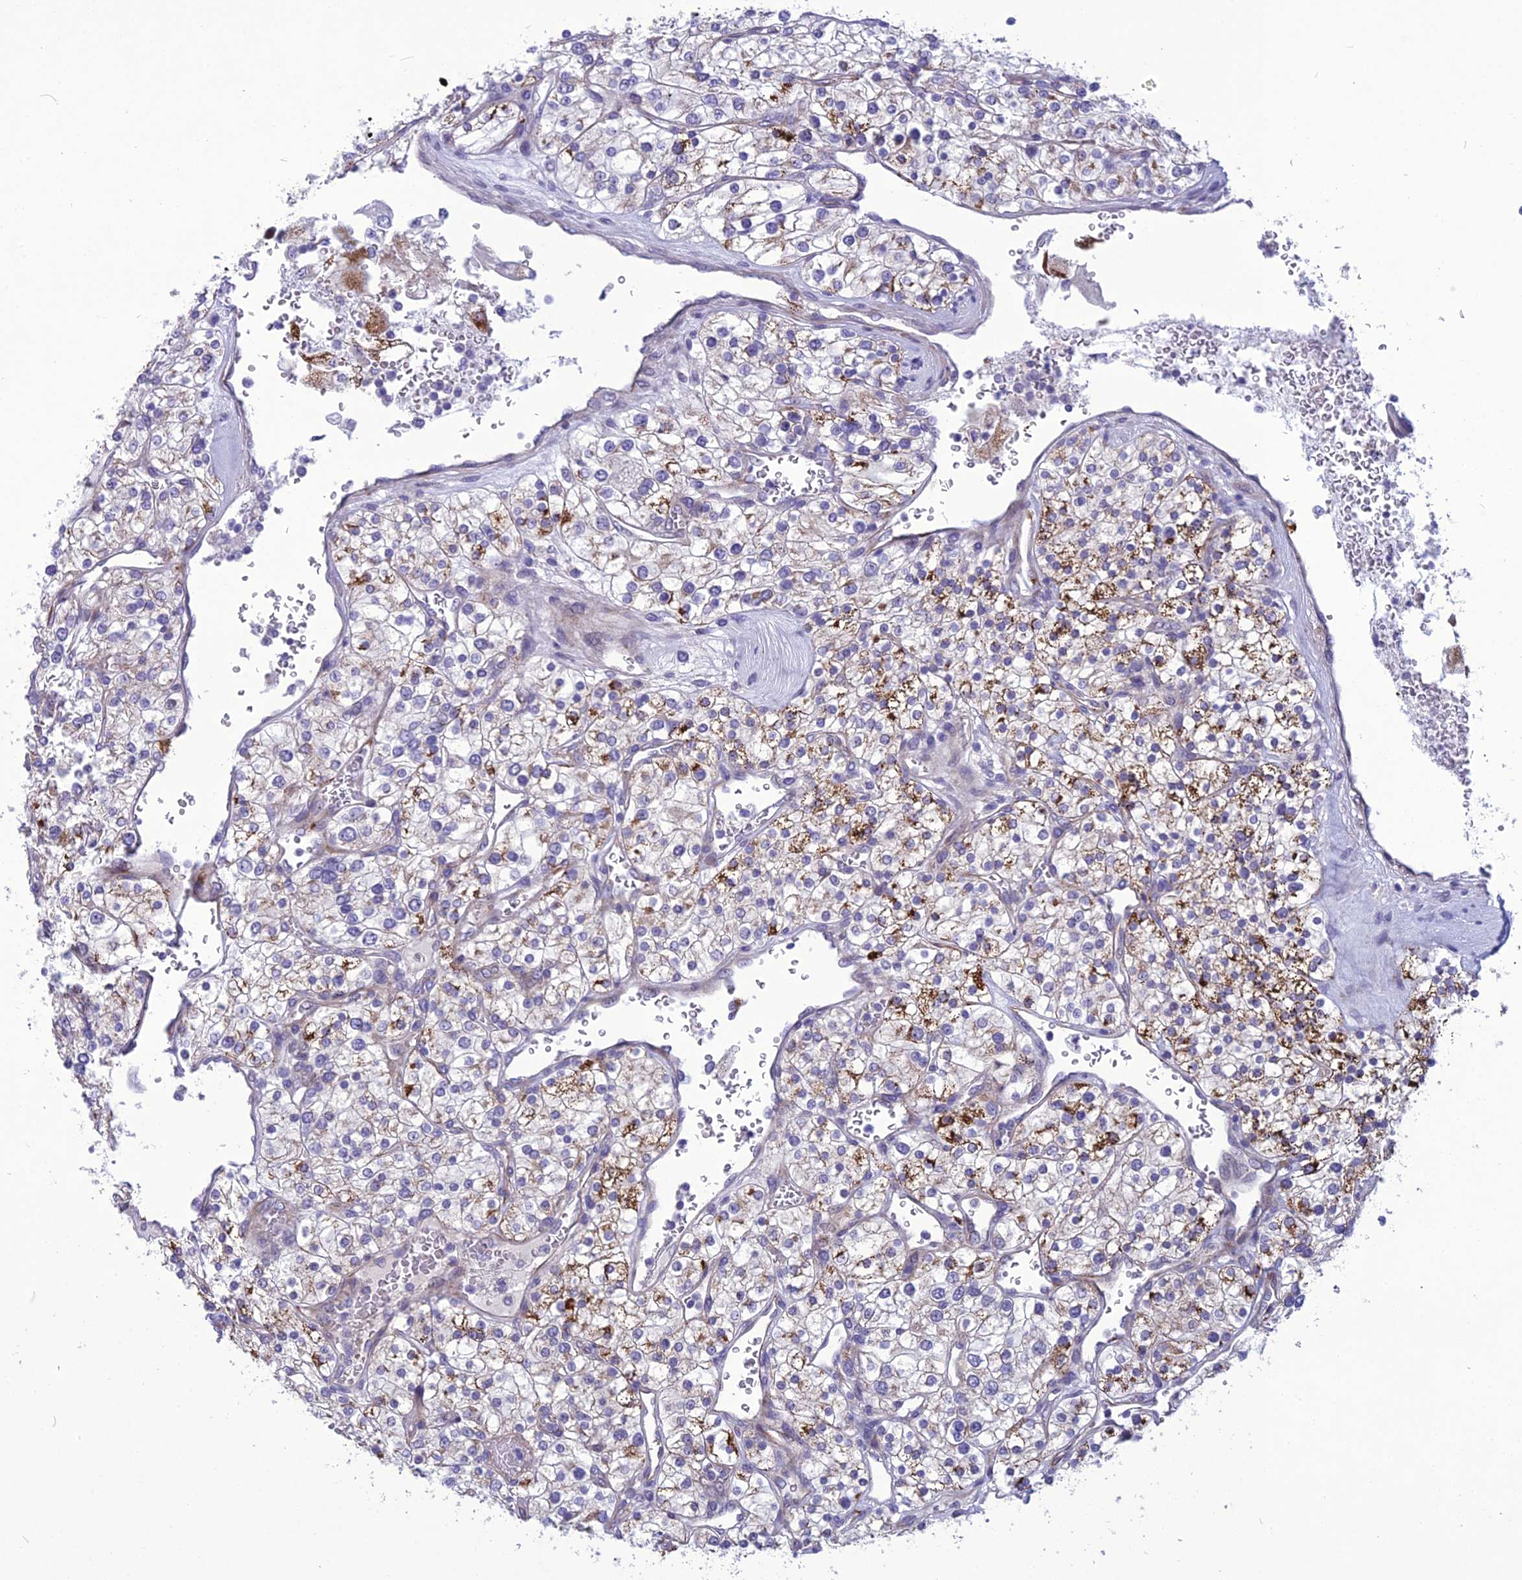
{"staining": {"intensity": "strong", "quantity": "<25%", "location": "cytoplasmic/membranous"}, "tissue": "renal cancer", "cell_type": "Tumor cells", "image_type": "cancer", "snomed": [{"axis": "morphology", "description": "Adenocarcinoma, NOS"}, {"axis": "topography", "description": "Kidney"}], "caption": "Renal cancer was stained to show a protein in brown. There is medium levels of strong cytoplasmic/membranous staining in about <25% of tumor cells.", "gene": "PSMF1", "patient": {"sex": "male", "age": 80}}